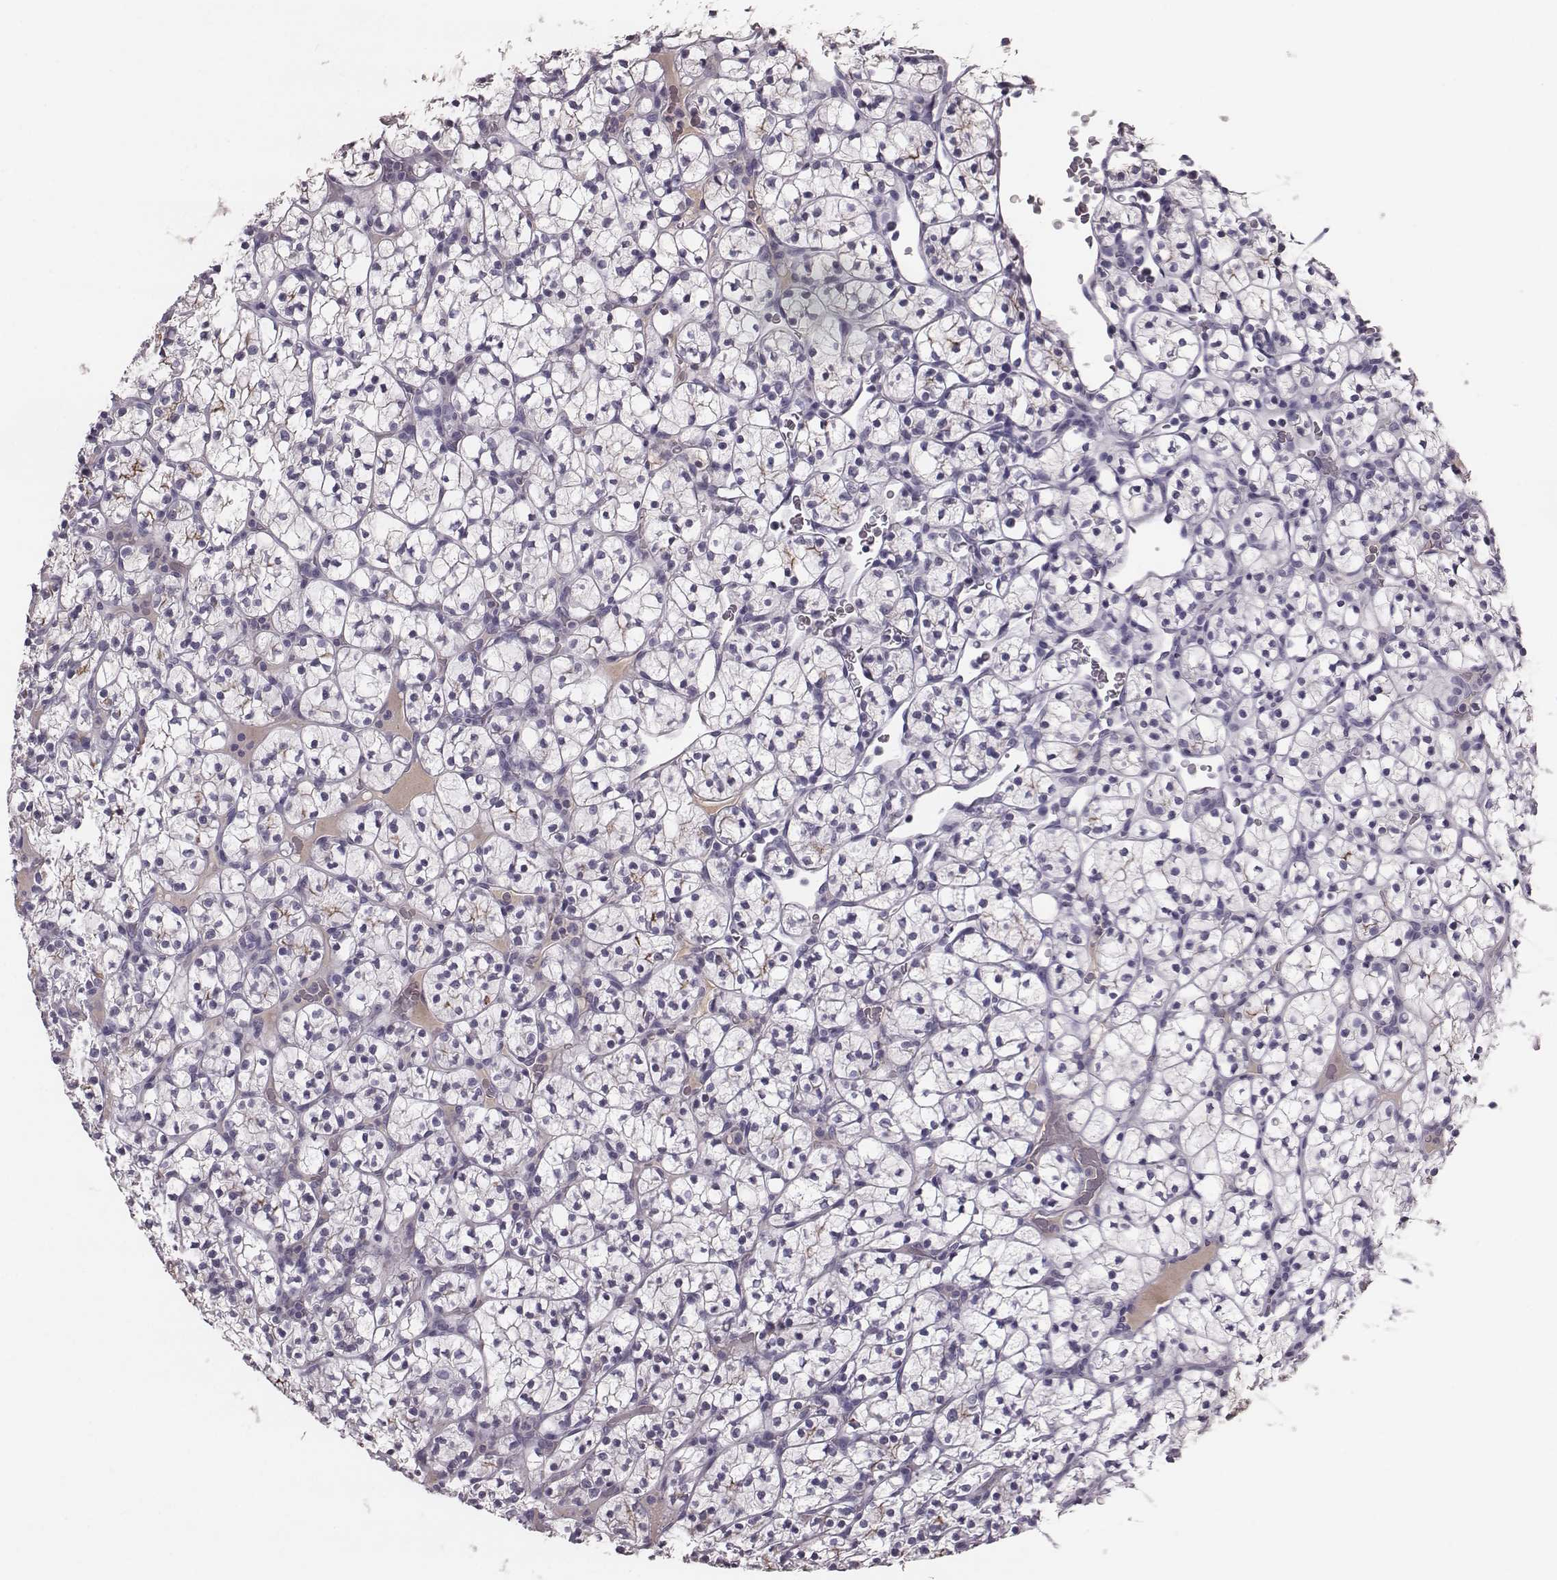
{"staining": {"intensity": "negative", "quantity": "none", "location": "none"}, "tissue": "renal cancer", "cell_type": "Tumor cells", "image_type": "cancer", "snomed": [{"axis": "morphology", "description": "Adenocarcinoma, NOS"}, {"axis": "topography", "description": "Kidney"}], "caption": "High power microscopy histopathology image of an IHC photomicrograph of renal adenocarcinoma, revealing no significant expression in tumor cells.", "gene": "SMIM24", "patient": {"sex": "female", "age": 89}}